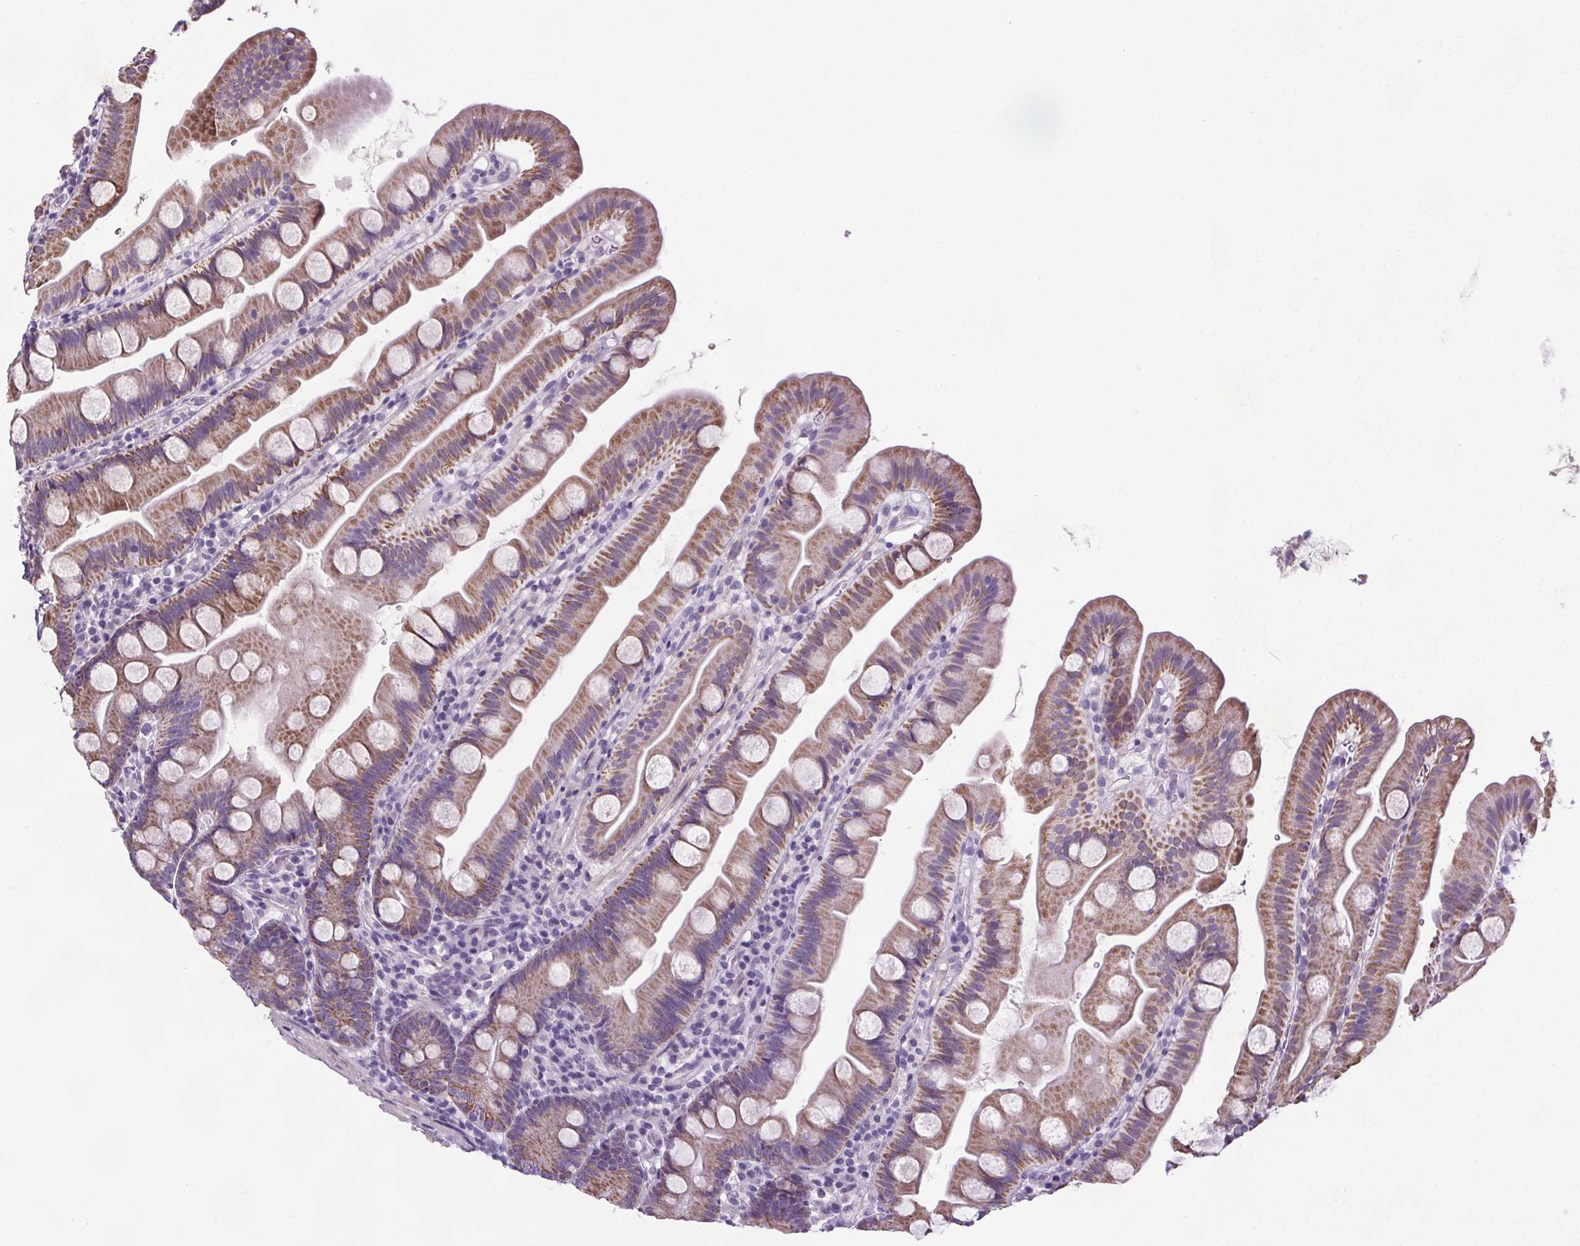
{"staining": {"intensity": "moderate", "quantity": "25%-75%", "location": "cytoplasmic/membranous"}, "tissue": "small intestine", "cell_type": "Glandular cells", "image_type": "normal", "snomed": [{"axis": "morphology", "description": "Normal tissue, NOS"}, {"axis": "topography", "description": "Small intestine"}], "caption": "Immunohistochemistry staining of normal small intestine, which displays medium levels of moderate cytoplasmic/membranous staining in approximately 25%-75% of glandular cells indicating moderate cytoplasmic/membranous protein positivity. The staining was performed using DAB (brown) for protein detection and nuclei were counterstained in hematoxylin (blue).", "gene": "ELAVL2", "patient": {"sex": "female", "age": 68}}